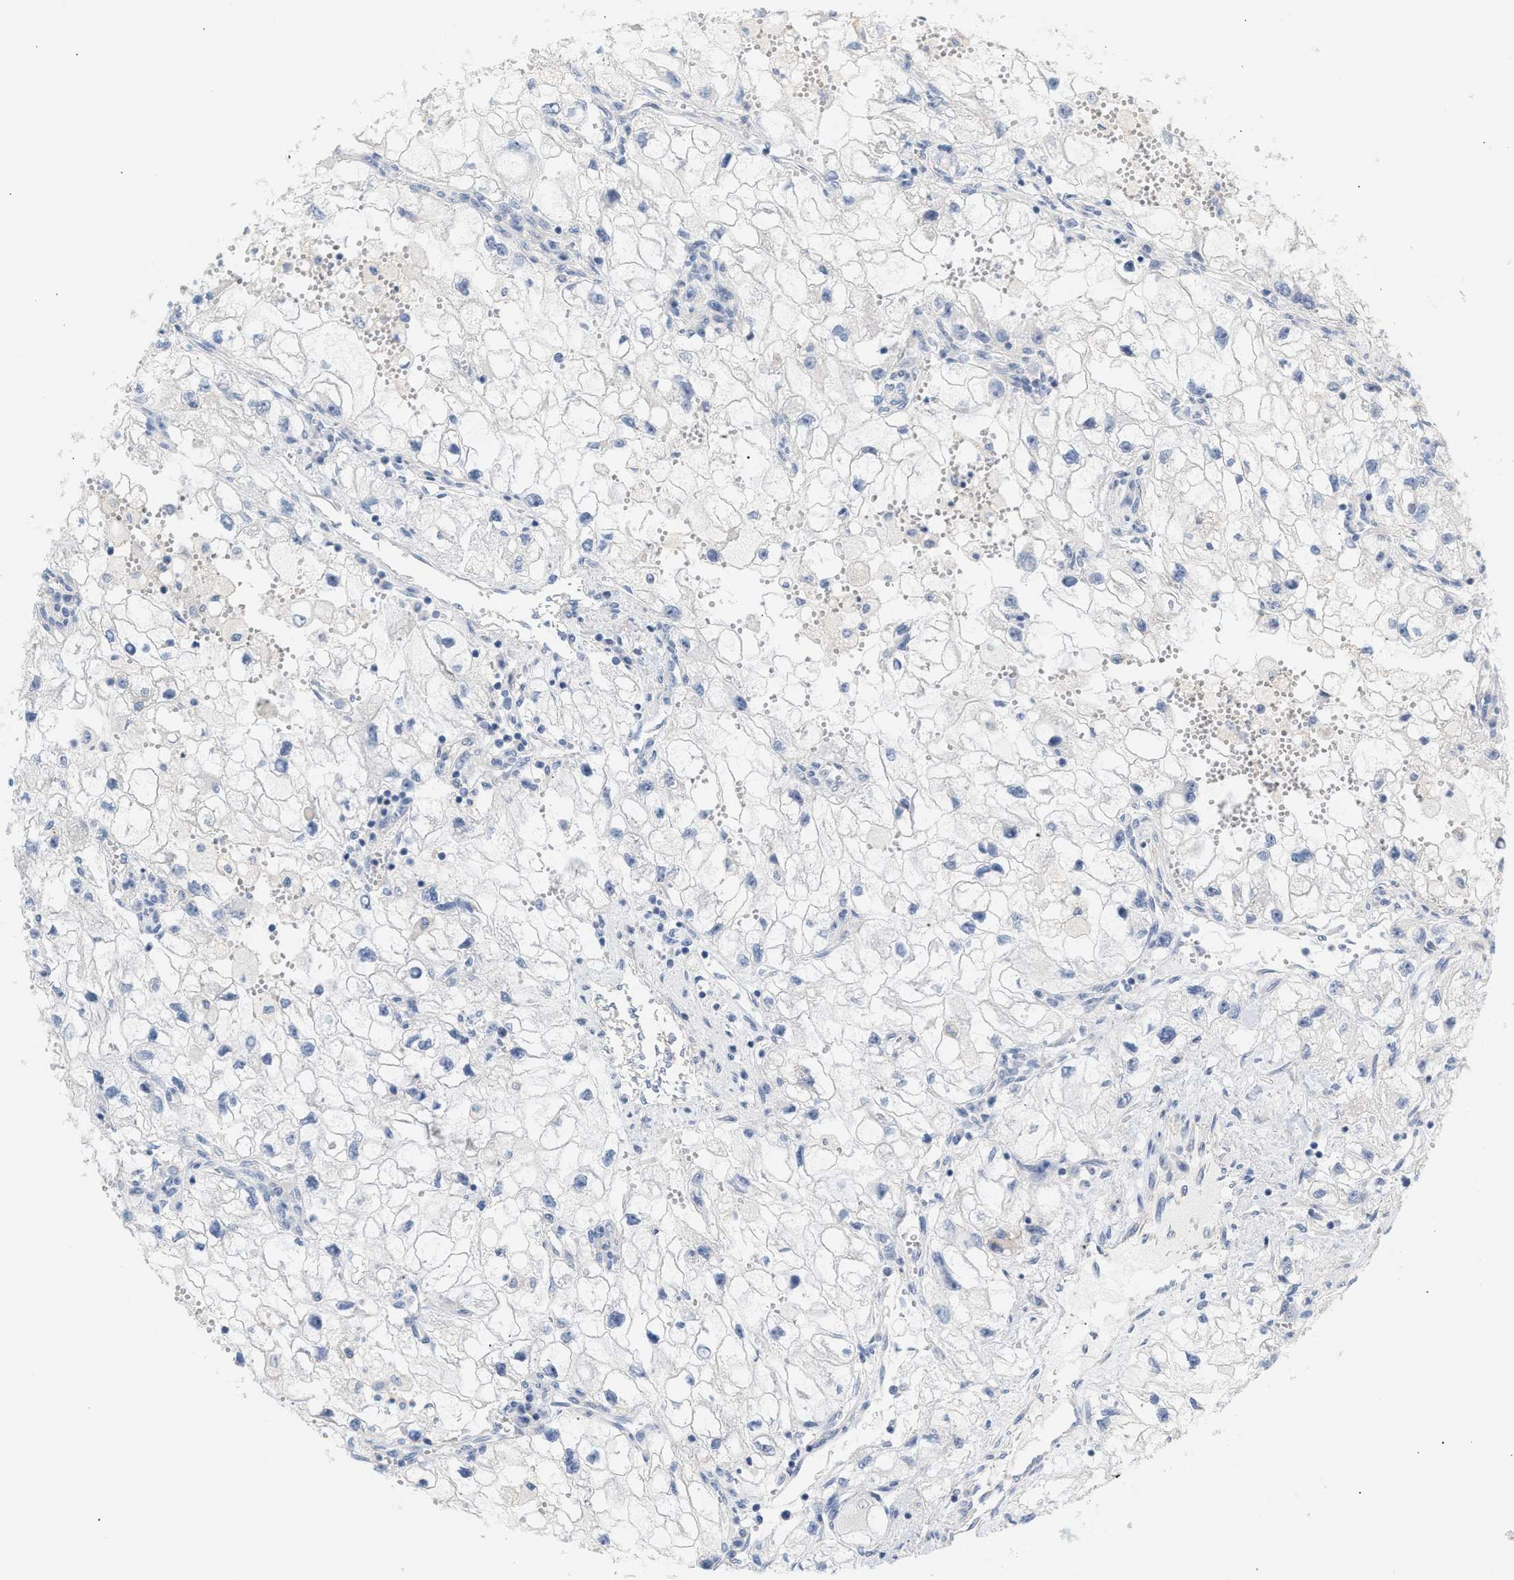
{"staining": {"intensity": "negative", "quantity": "none", "location": "none"}, "tissue": "renal cancer", "cell_type": "Tumor cells", "image_type": "cancer", "snomed": [{"axis": "morphology", "description": "Adenocarcinoma, NOS"}, {"axis": "topography", "description": "Kidney"}], "caption": "Renal adenocarcinoma was stained to show a protein in brown. There is no significant expression in tumor cells.", "gene": "LRCH1", "patient": {"sex": "female", "age": 70}}